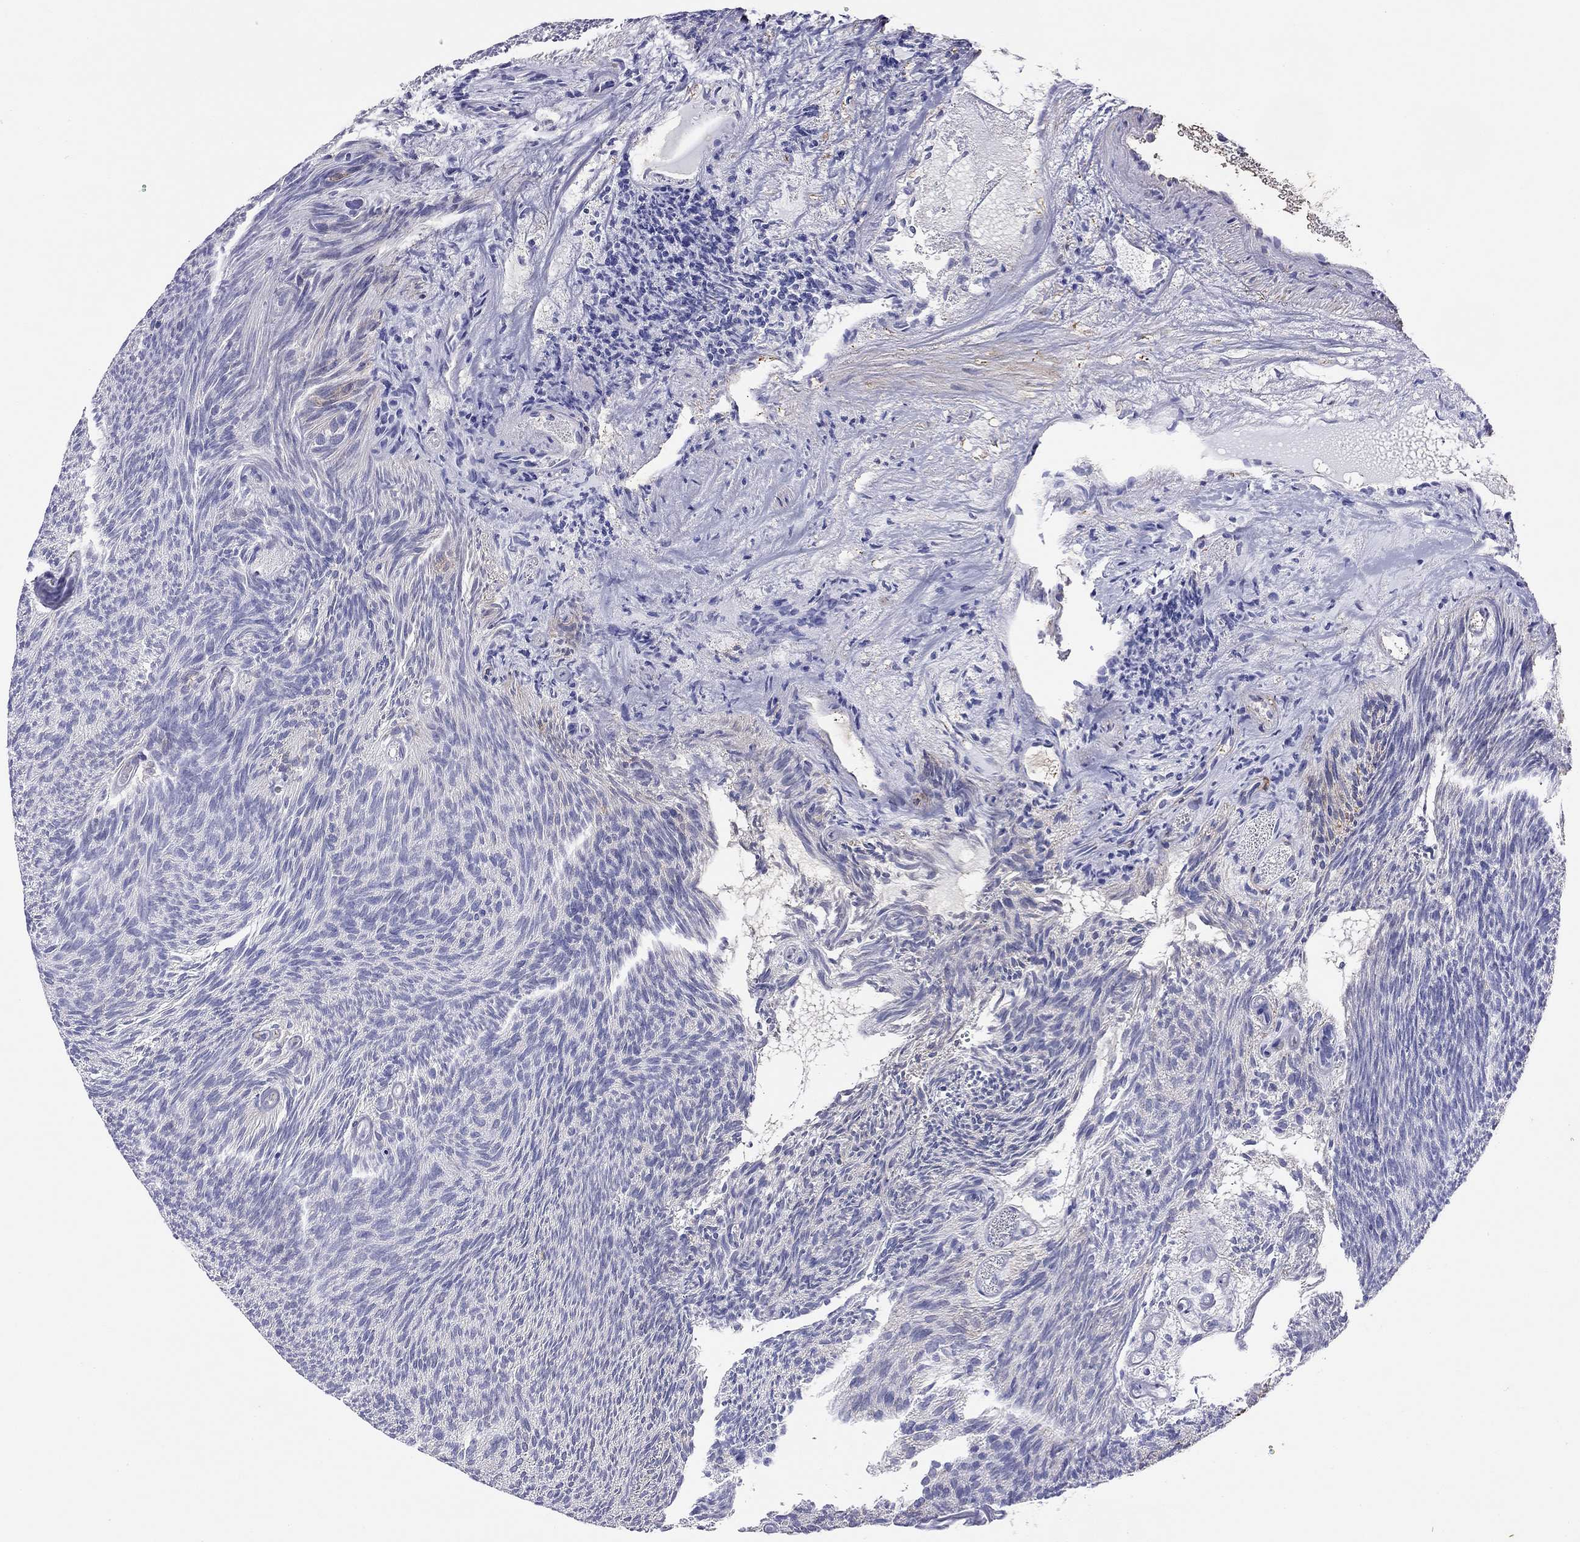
{"staining": {"intensity": "negative", "quantity": "none", "location": "none"}, "tissue": "urothelial cancer", "cell_type": "Tumor cells", "image_type": "cancer", "snomed": [{"axis": "morphology", "description": "Urothelial carcinoma, Low grade"}, {"axis": "topography", "description": "Urinary bladder"}], "caption": "Tumor cells are negative for protein expression in human low-grade urothelial carcinoma.", "gene": "MYMX", "patient": {"sex": "male", "age": 77}}